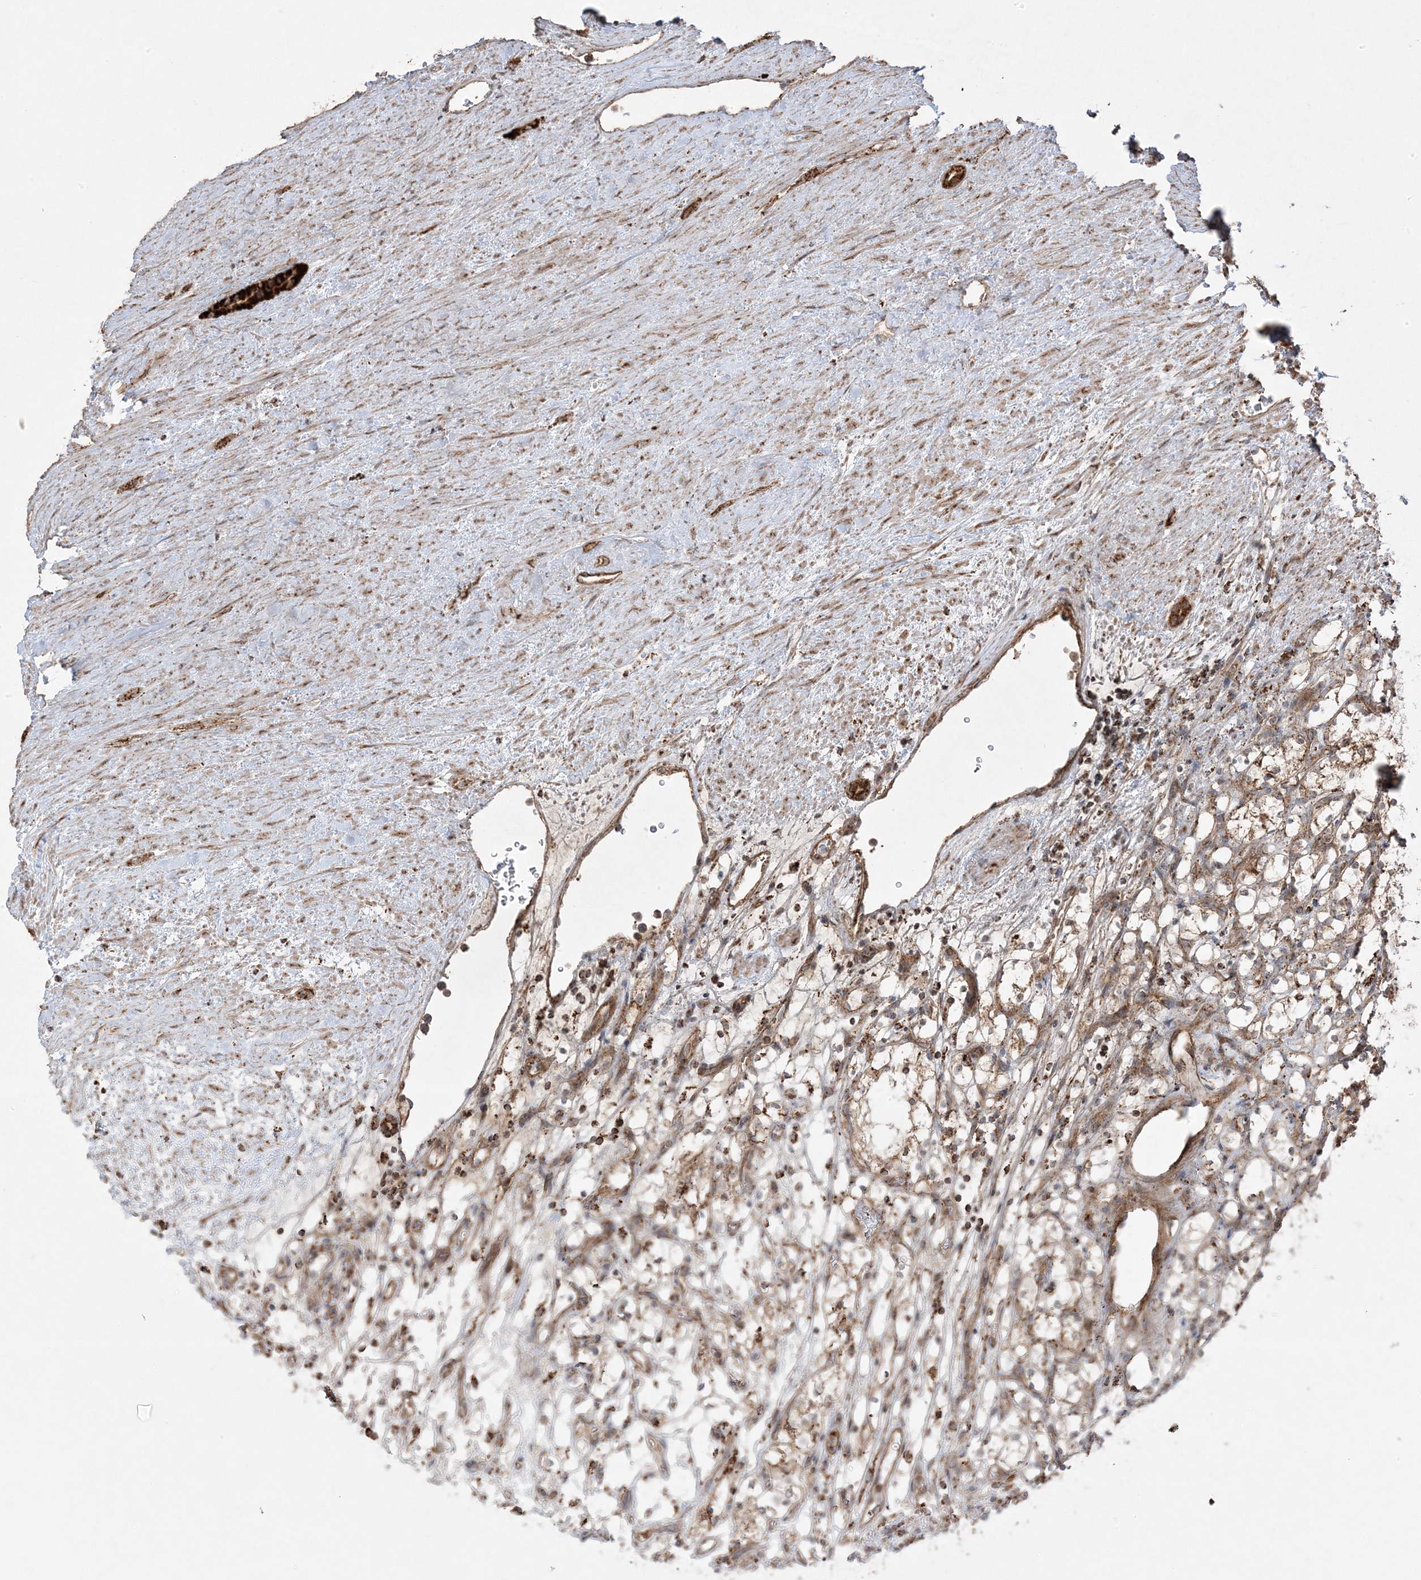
{"staining": {"intensity": "moderate", "quantity": ">75%", "location": "cytoplasmic/membranous"}, "tissue": "renal cancer", "cell_type": "Tumor cells", "image_type": "cancer", "snomed": [{"axis": "morphology", "description": "Adenocarcinoma, NOS"}, {"axis": "topography", "description": "Kidney"}], "caption": "Renal cancer (adenocarcinoma) stained with immunohistochemistry reveals moderate cytoplasmic/membranous positivity in about >75% of tumor cells.", "gene": "CLUAP1", "patient": {"sex": "female", "age": 69}}